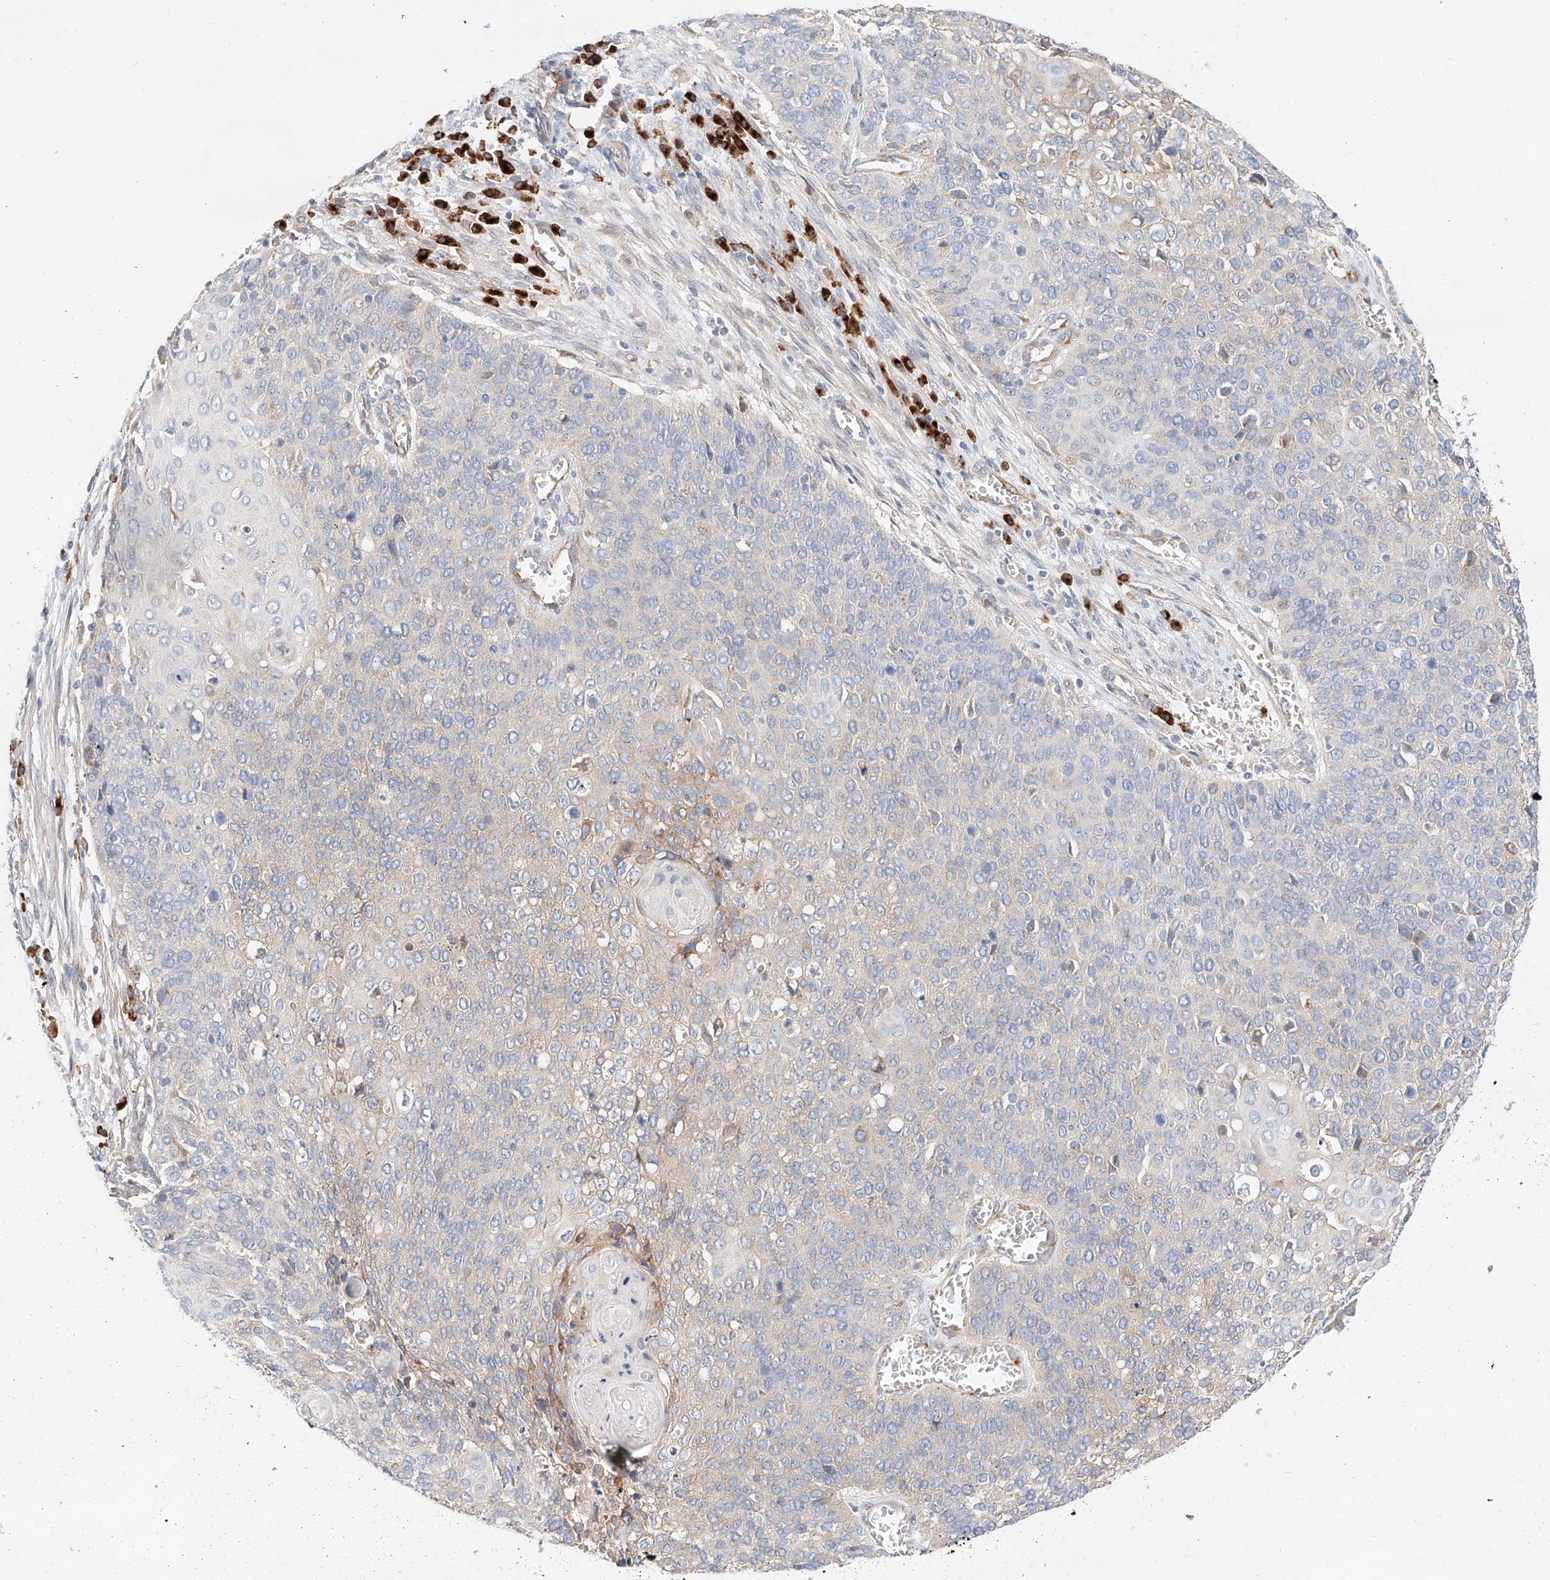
{"staining": {"intensity": "weak", "quantity": "<25%", "location": "cytoplasmic/membranous"}, "tissue": "cervical cancer", "cell_type": "Tumor cells", "image_type": "cancer", "snomed": [{"axis": "morphology", "description": "Squamous cell carcinoma, NOS"}, {"axis": "topography", "description": "Cervix"}], "caption": "This is an immunohistochemistry (IHC) image of squamous cell carcinoma (cervical). There is no staining in tumor cells.", "gene": "GLMN", "patient": {"sex": "female", "age": 39}}